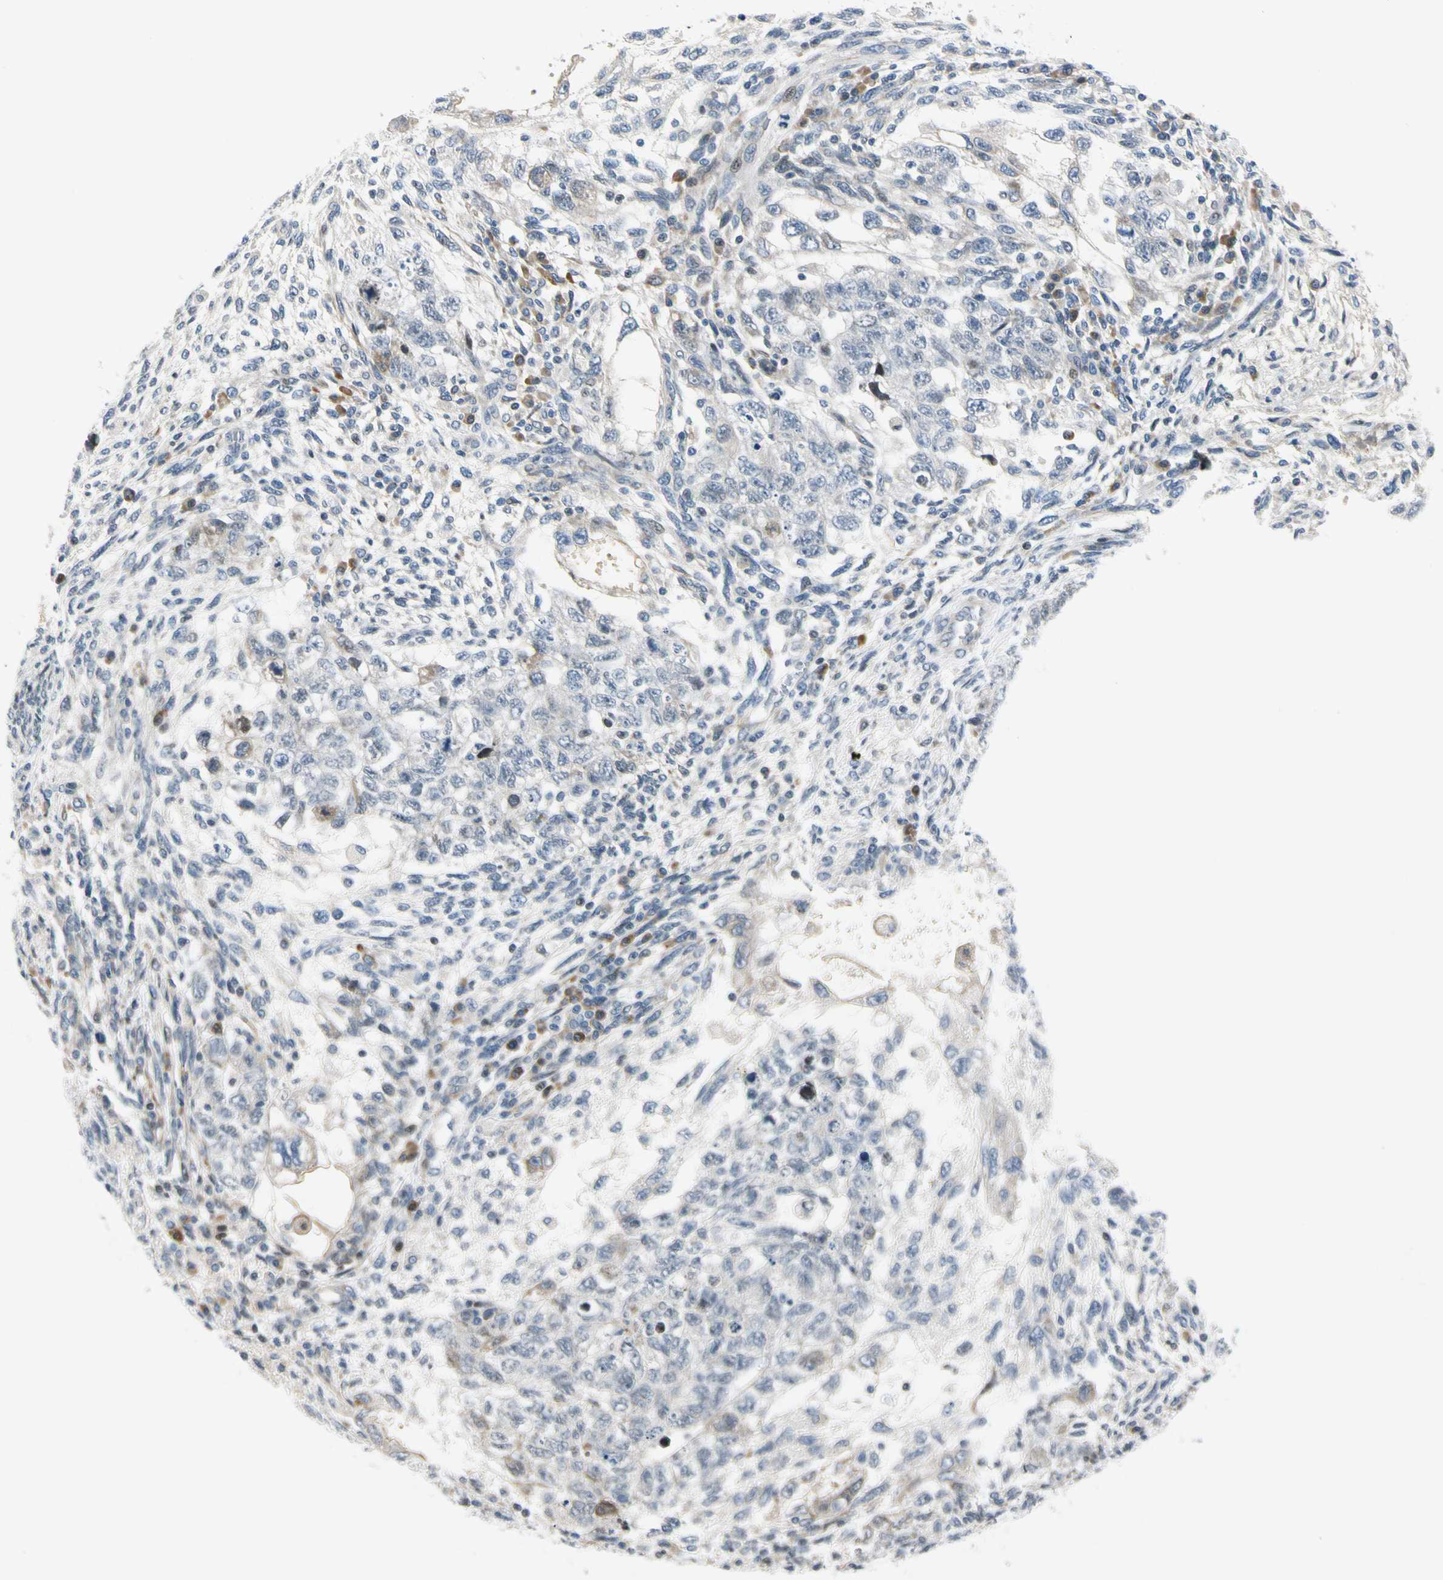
{"staining": {"intensity": "negative", "quantity": "none", "location": "none"}, "tissue": "testis cancer", "cell_type": "Tumor cells", "image_type": "cancer", "snomed": [{"axis": "morphology", "description": "Normal tissue, NOS"}, {"axis": "morphology", "description": "Carcinoma, Embryonal, NOS"}, {"axis": "topography", "description": "Testis"}], "caption": "An image of human testis embryonal carcinoma is negative for staining in tumor cells.", "gene": "NPDC1", "patient": {"sex": "male", "age": 36}}